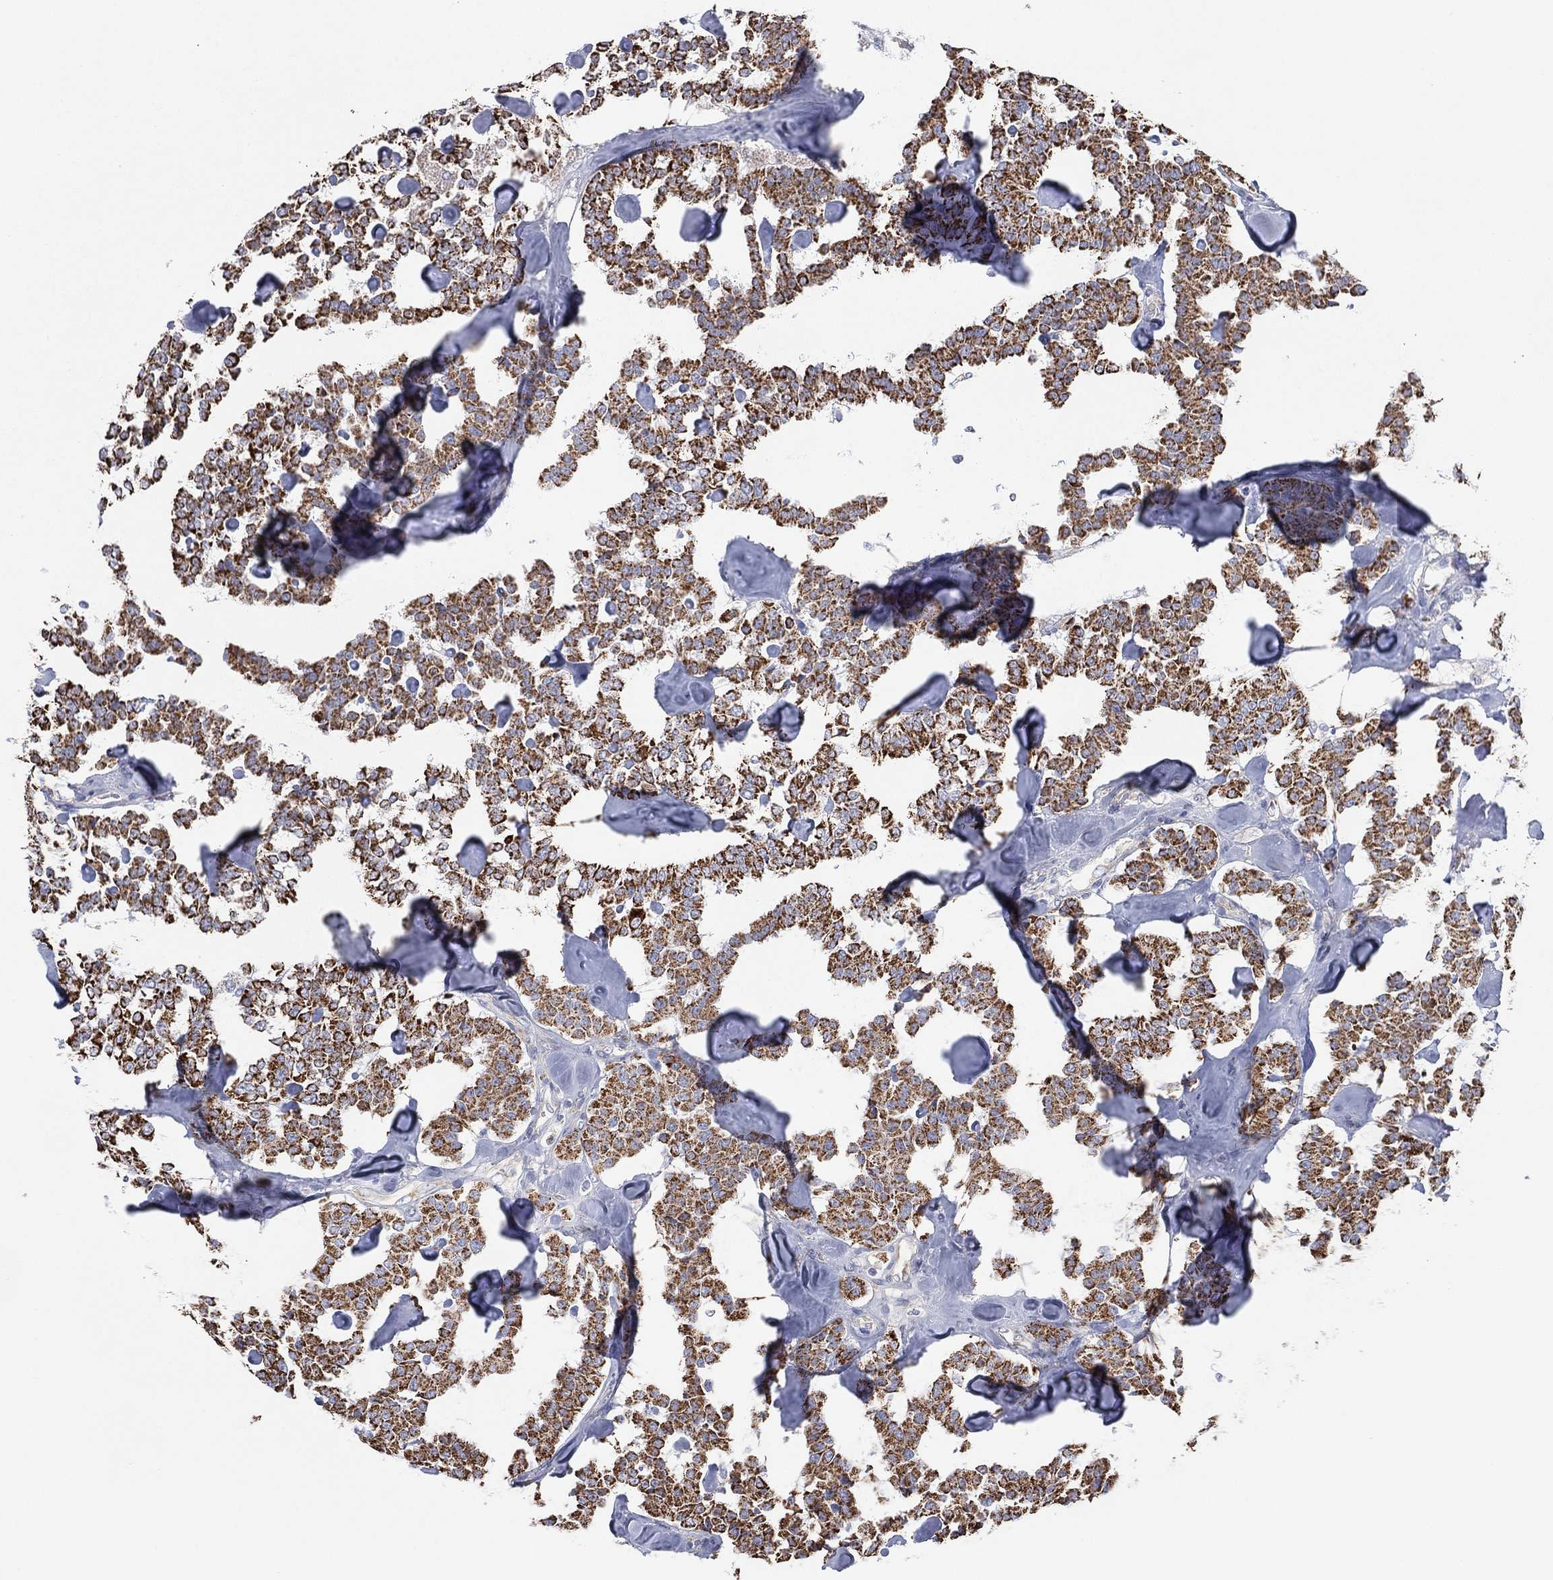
{"staining": {"intensity": "strong", "quantity": ">75%", "location": "cytoplasmic/membranous"}, "tissue": "carcinoid", "cell_type": "Tumor cells", "image_type": "cancer", "snomed": [{"axis": "morphology", "description": "Carcinoid, malignant, NOS"}, {"axis": "topography", "description": "Pancreas"}], "caption": "Protein analysis of carcinoid (malignant) tissue reveals strong cytoplasmic/membranous expression in approximately >75% of tumor cells.", "gene": "INA", "patient": {"sex": "male", "age": 41}}